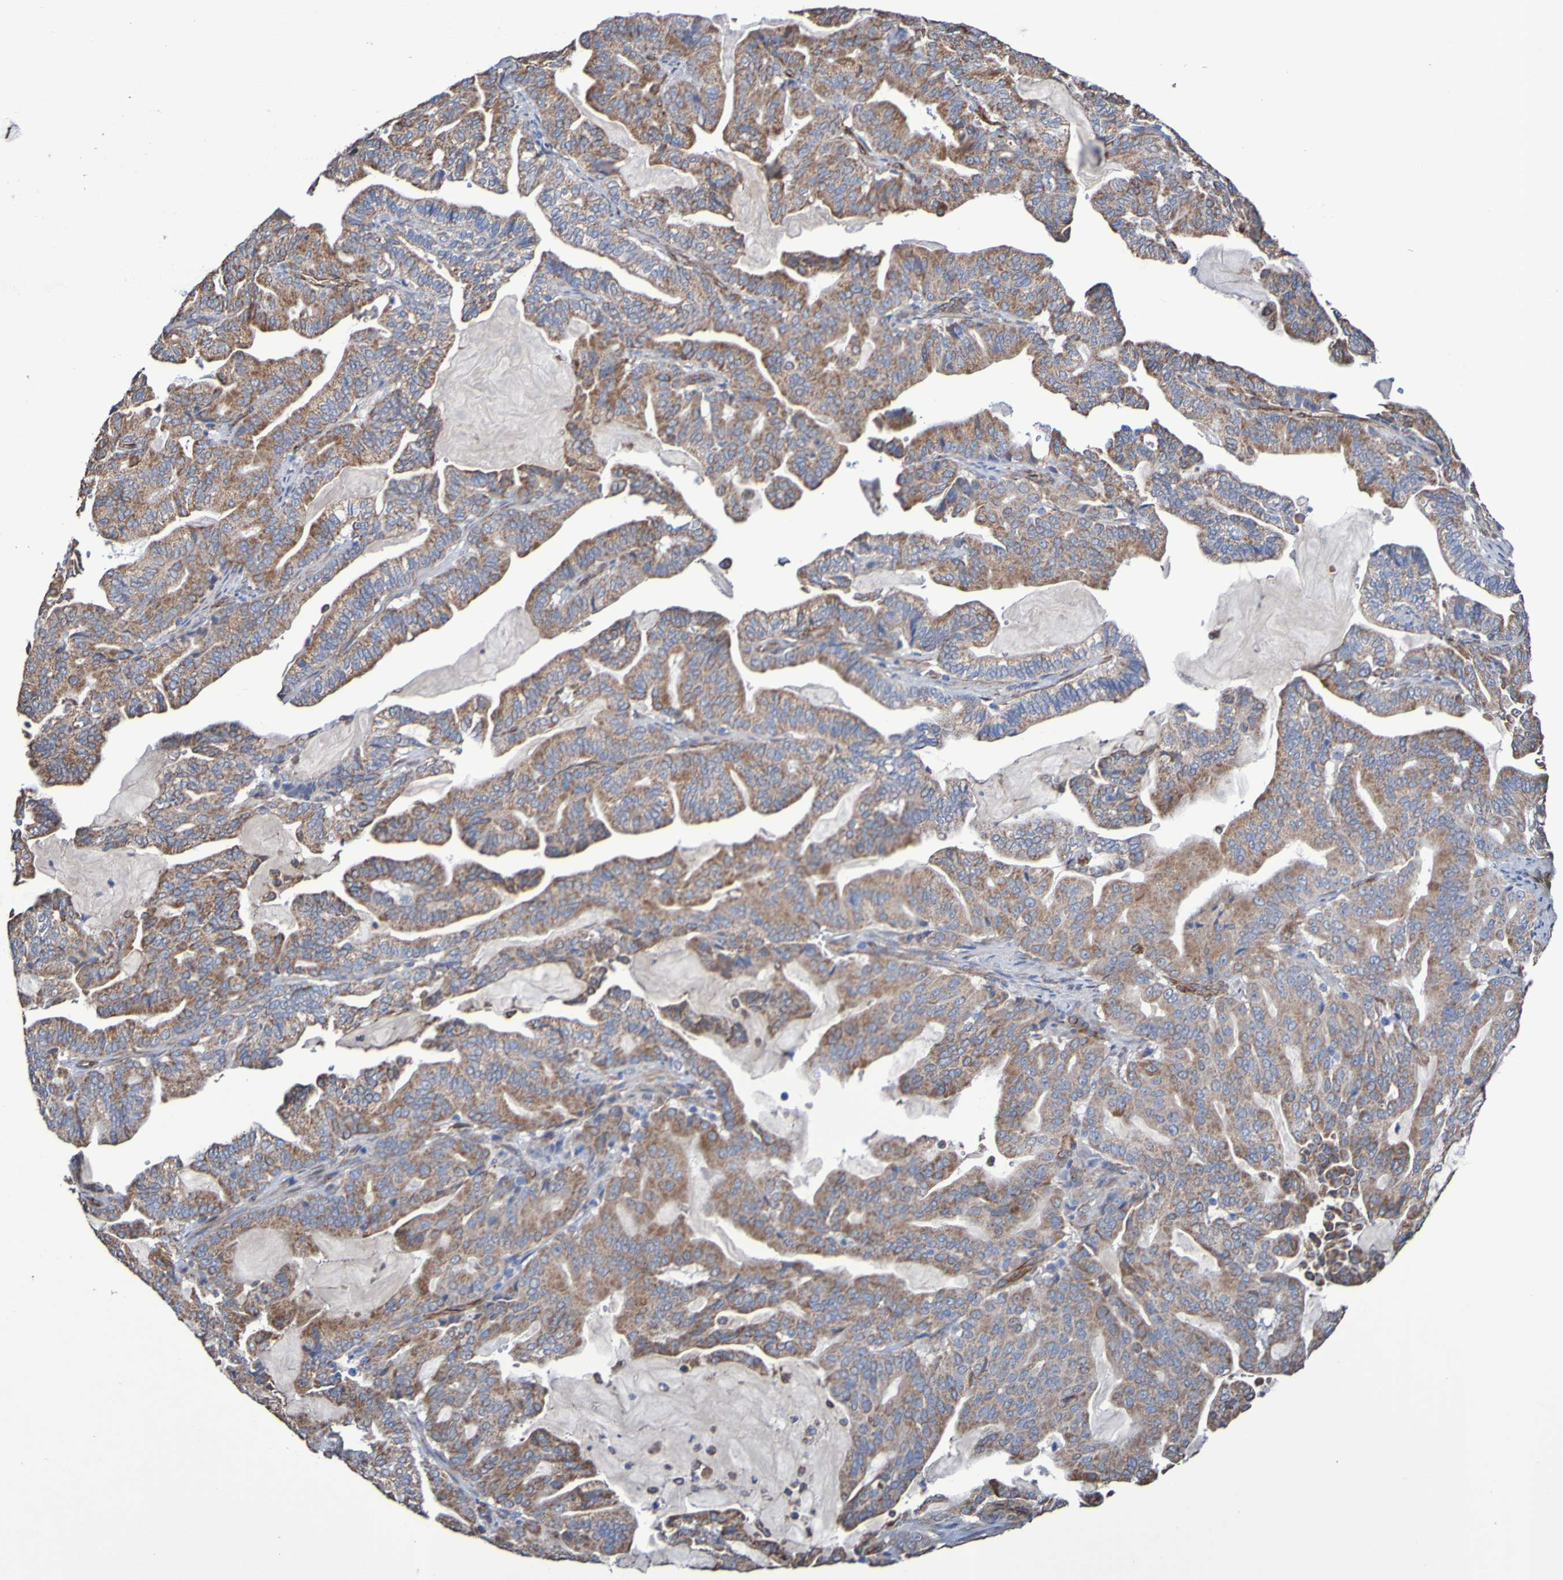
{"staining": {"intensity": "moderate", "quantity": ">75%", "location": "cytoplasmic/membranous"}, "tissue": "pancreatic cancer", "cell_type": "Tumor cells", "image_type": "cancer", "snomed": [{"axis": "morphology", "description": "Adenocarcinoma, NOS"}, {"axis": "topography", "description": "Pancreas"}], "caption": "Immunohistochemistry (IHC) histopathology image of neoplastic tissue: pancreatic adenocarcinoma stained using immunohistochemistry shows medium levels of moderate protein expression localized specifically in the cytoplasmic/membranous of tumor cells, appearing as a cytoplasmic/membranous brown color.", "gene": "ELMOD3", "patient": {"sex": "male", "age": 63}}